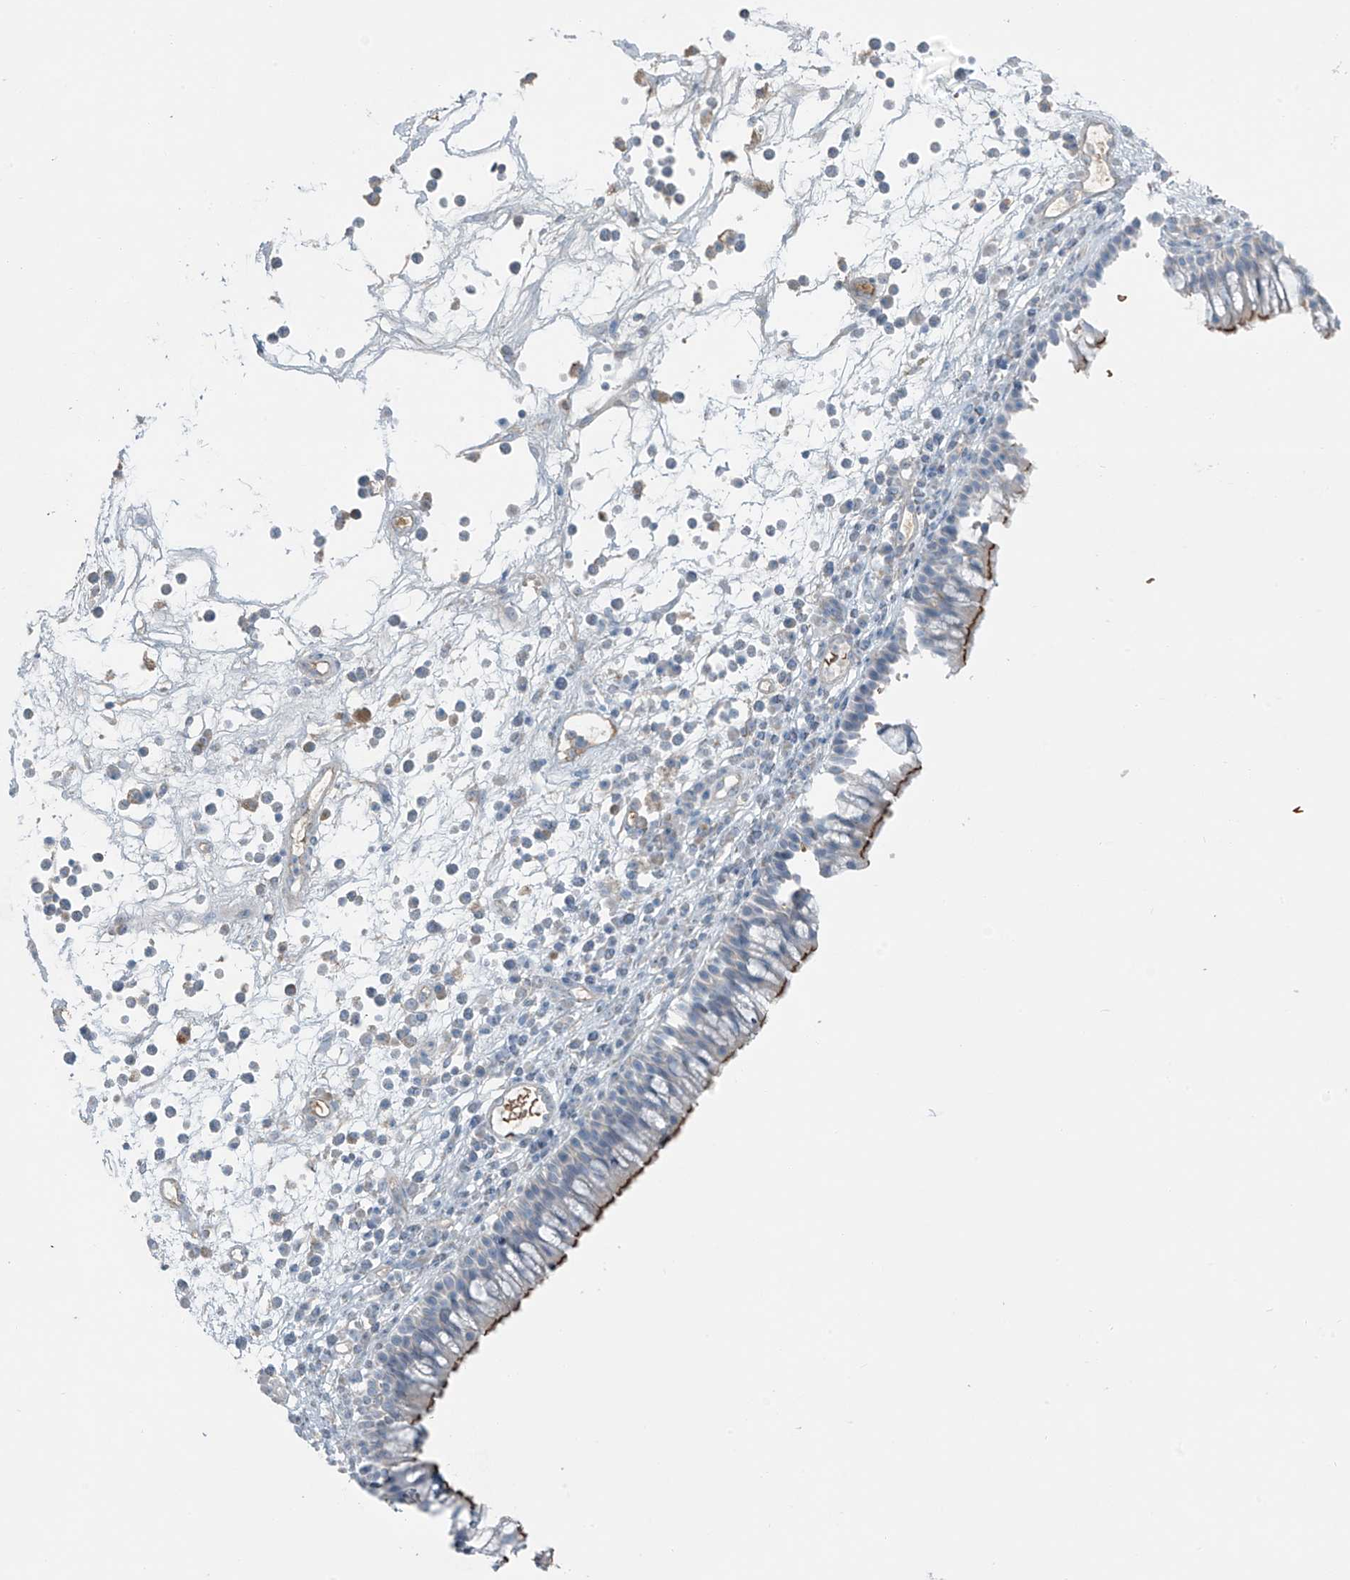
{"staining": {"intensity": "moderate", "quantity": ">75%", "location": "cytoplasmic/membranous"}, "tissue": "nasopharynx", "cell_type": "Respiratory epithelial cells", "image_type": "normal", "snomed": [{"axis": "morphology", "description": "Normal tissue, NOS"}, {"axis": "morphology", "description": "Inflammation, NOS"}, {"axis": "morphology", "description": "Malignant melanoma, Metastatic site"}, {"axis": "topography", "description": "Nasopharynx"}], "caption": "Protein staining by IHC shows moderate cytoplasmic/membranous positivity in approximately >75% of respiratory epithelial cells in benign nasopharynx.", "gene": "FAM131C", "patient": {"sex": "male", "age": 70}}